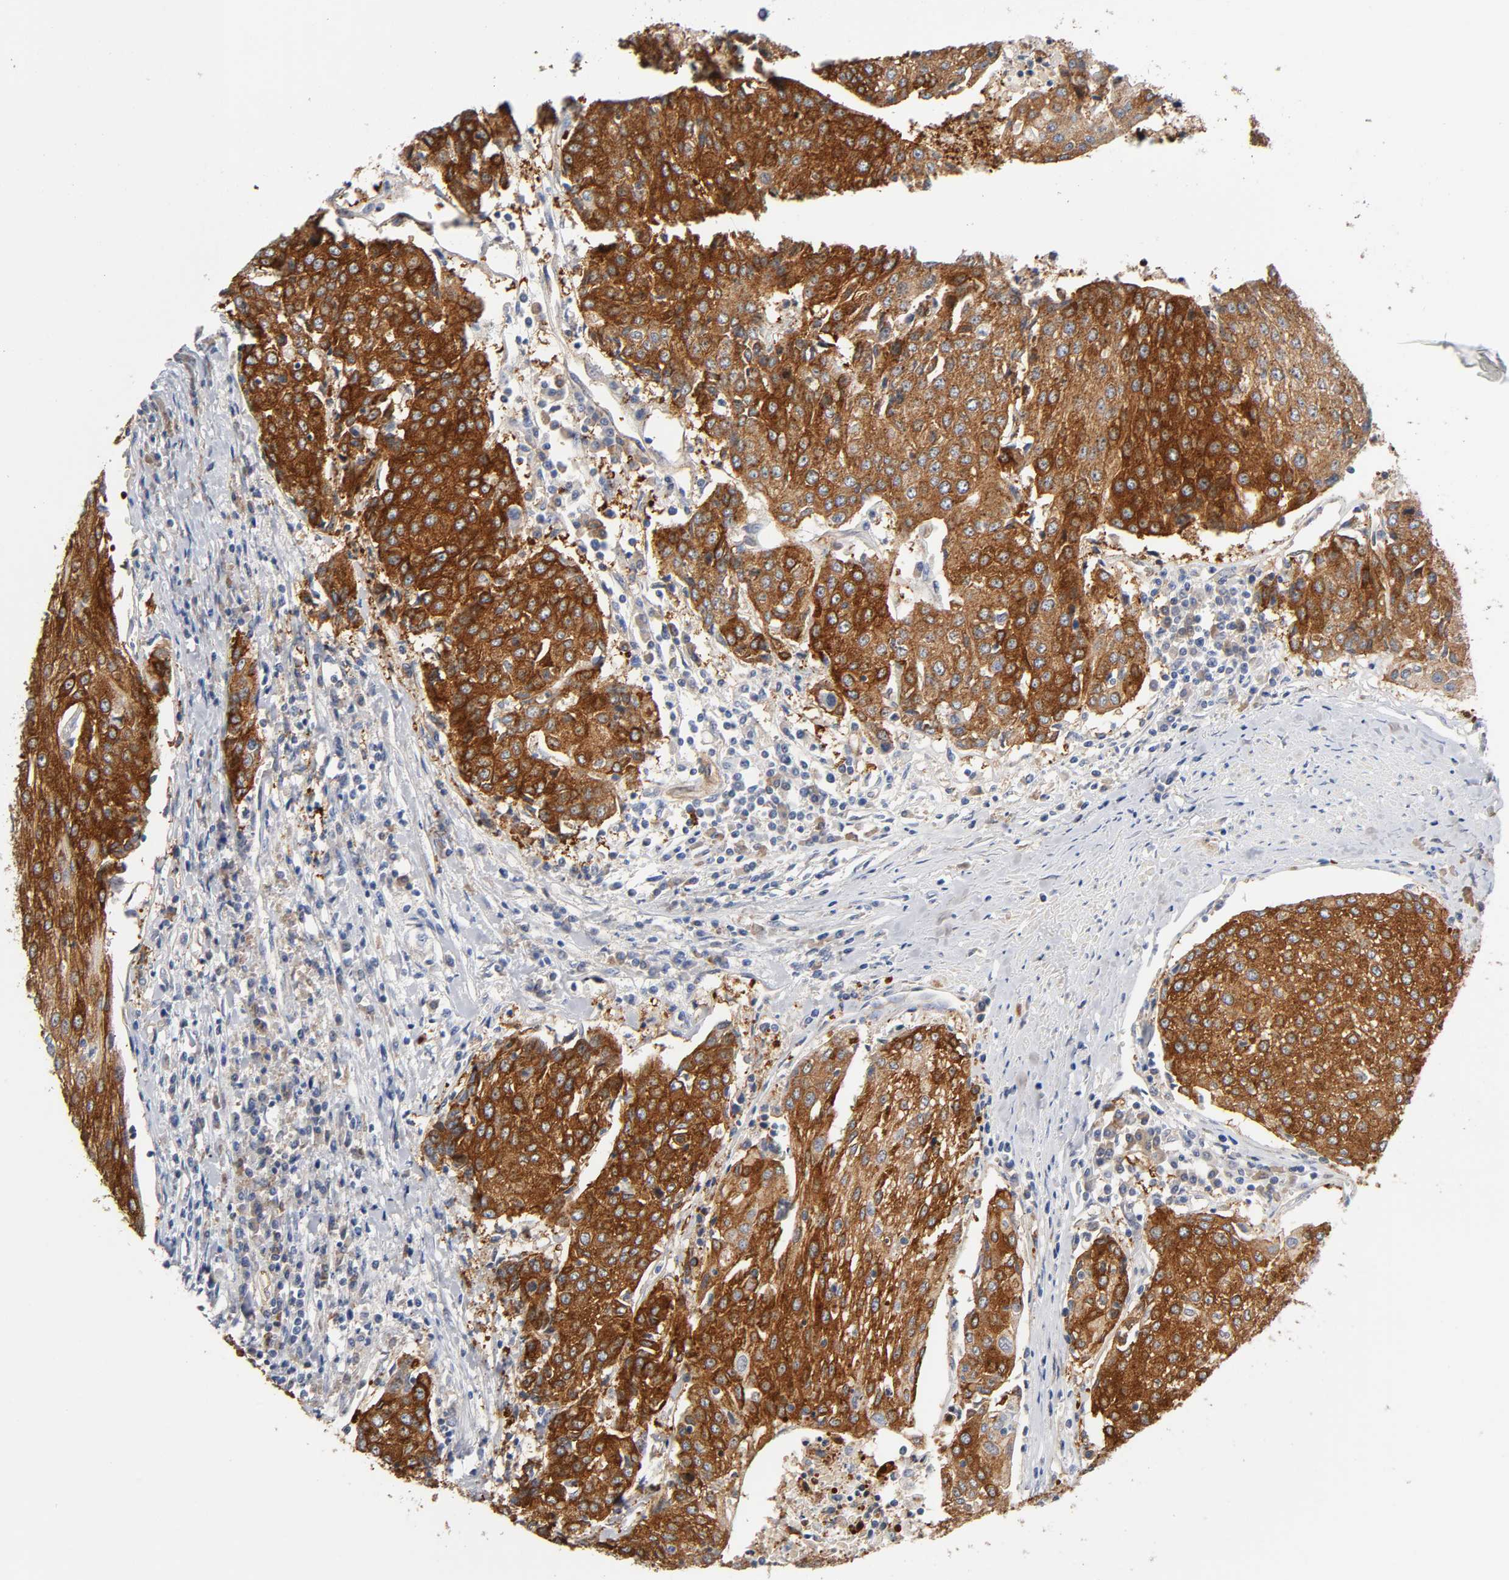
{"staining": {"intensity": "strong", "quantity": ">75%", "location": "cytoplasmic/membranous"}, "tissue": "urothelial cancer", "cell_type": "Tumor cells", "image_type": "cancer", "snomed": [{"axis": "morphology", "description": "Urothelial carcinoma, High grade"}, {"axis": "topography", "description": "Urinary bladder"}], "caption": "The micrograph reveals staining of urothelial carcinoma (high-grade), revealing strong cytoplasmic/membranous protein staining (brown color) within tumor cells.", "gene": "CD2AP", "patient": {"sex": "female", "age": 85}}